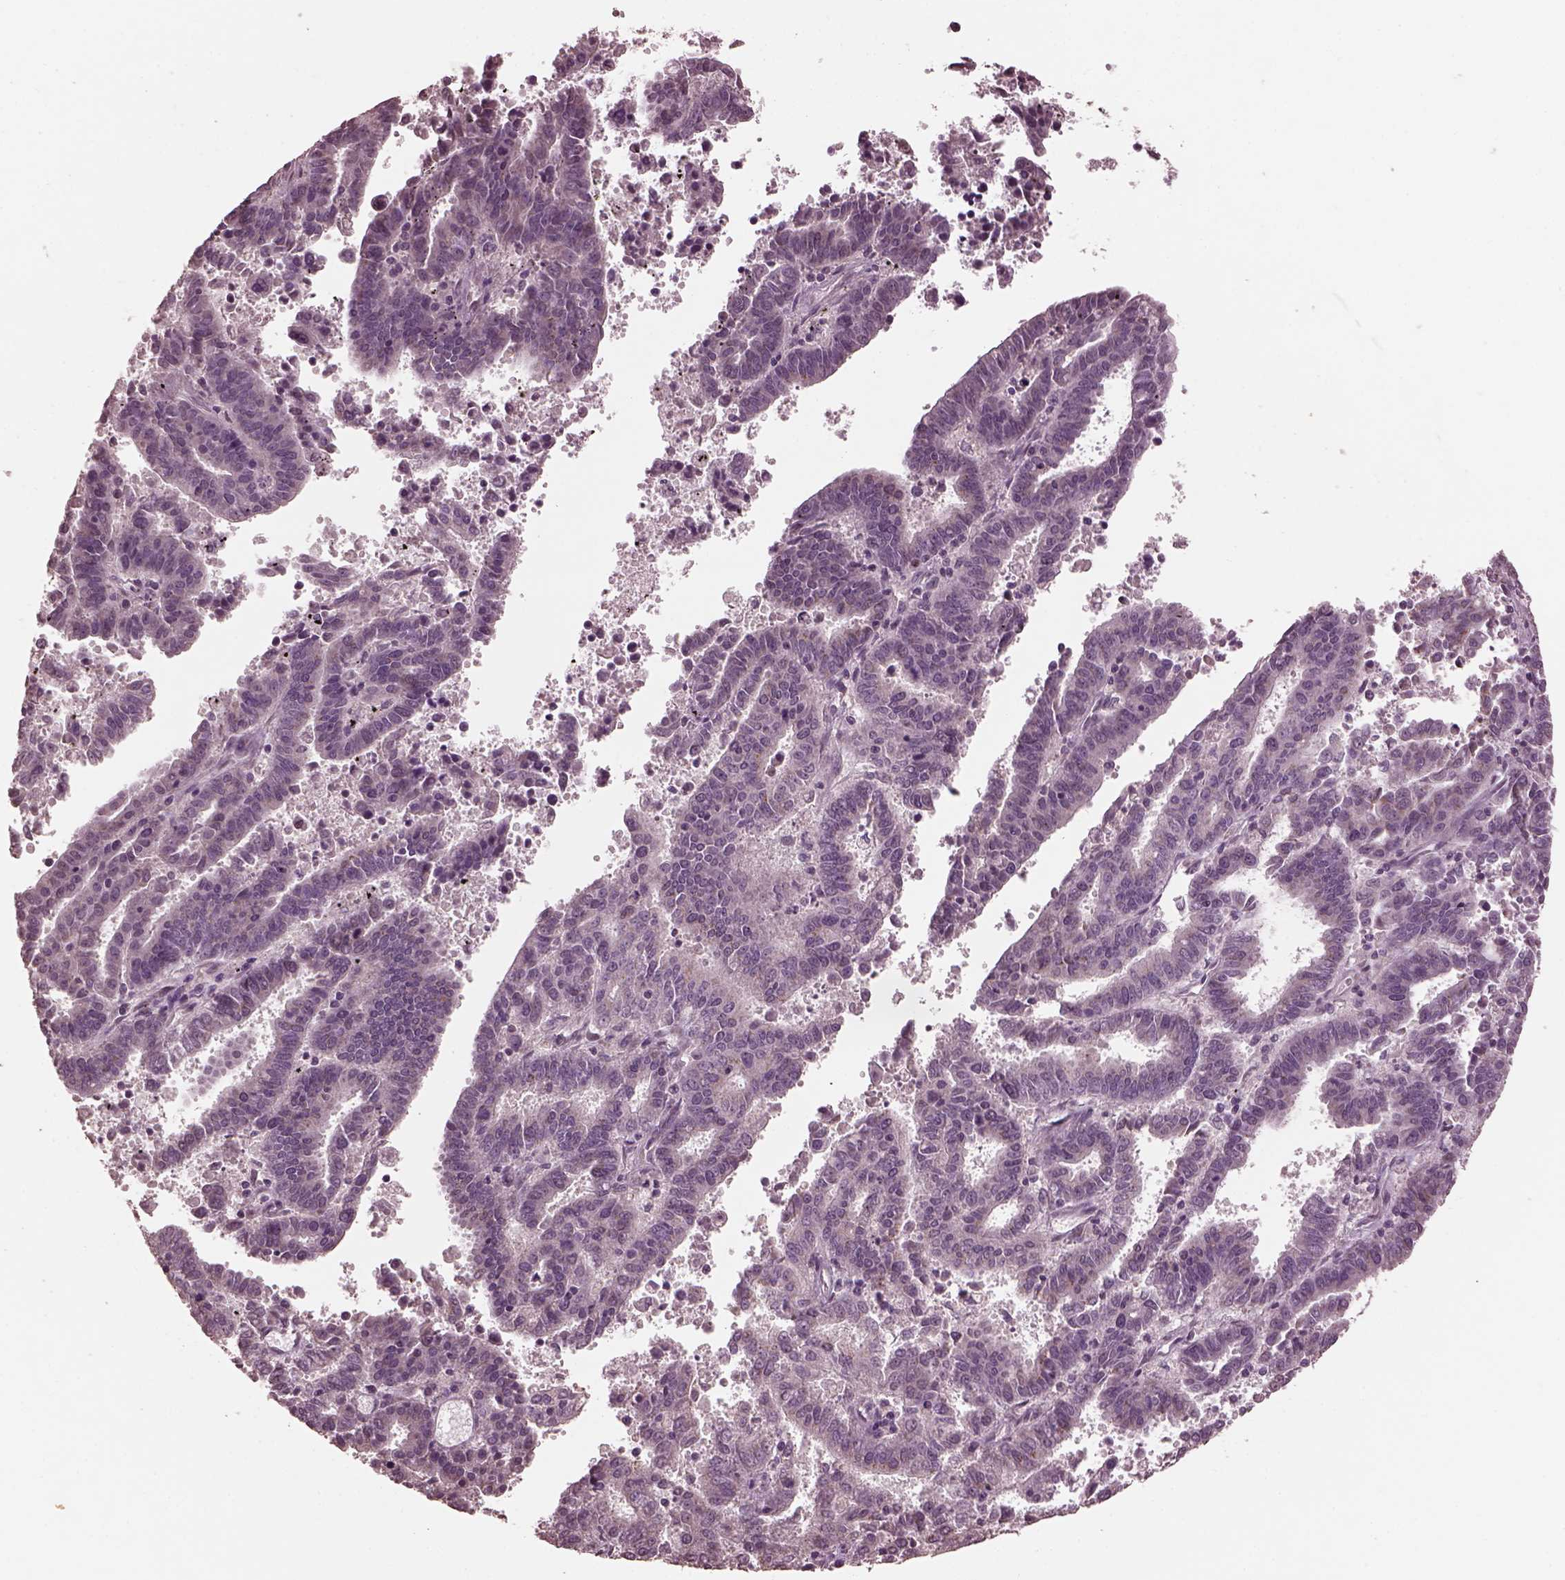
{"staining": {"intensity": "negative", "quantity": "none", "location": "none"}, "tissue": "endometrial cancer", "cell_type": "Tumor cells", "image_type": "cancer", "snomed": [{"axis": "morphology", "description": "Adenocarcinoma, NOS"}, {"axis": "topography", "description": "Uterus"}], "caption": "DAB (3,3'-diaminobenzidine) immunohistochemical staining of endometrial adenocarcinoma exhibits no significant staining in tumor cells.", "gene": "IL18RAP", "patient": {"sex": "female", "age": 83}}